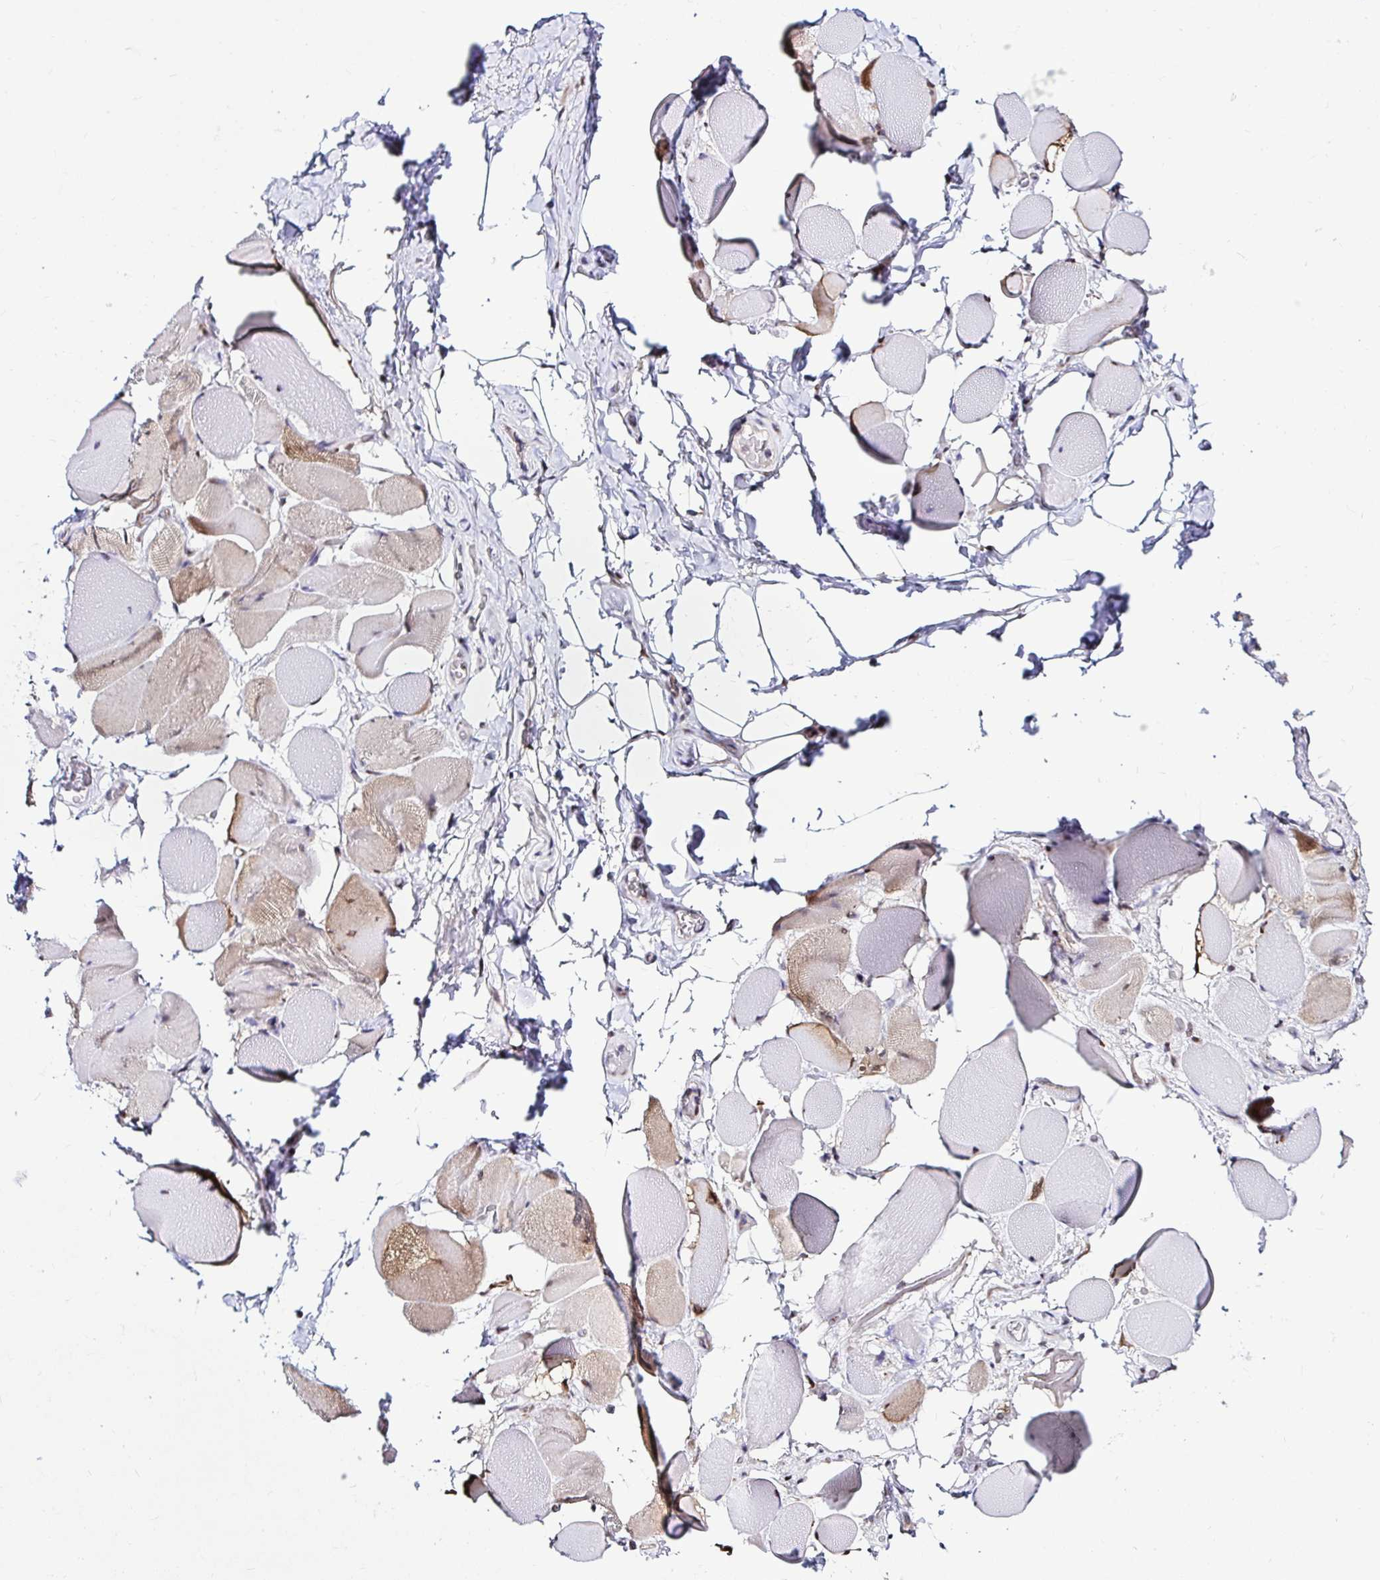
{"staining": {"intensity": "moderate", "quantity": "<25%", "location": "cytoplasmic/membranous,nuclear"}, "tissue": "skeletal muscle", "cell_type": "Myocytes", "image_type": "normal", "snomed": [{"axis": "morphology", "description": "Normal tissue, NOS"}, {"axis": "topography", "description": "Skeletal muscle"}, {"axis": "topography", "description": "Anal"}, {"axis": "topography", "description": "Peripheral nerve tissue"}], "caption": "This is an image of IHC staining of benign skeletal muscle, which shows moderate staining in the cytoplasmic/membranous,nuclear of myocytes.", "gene": "PSMD3", "patient": {"sex": "male", "age": 53}}